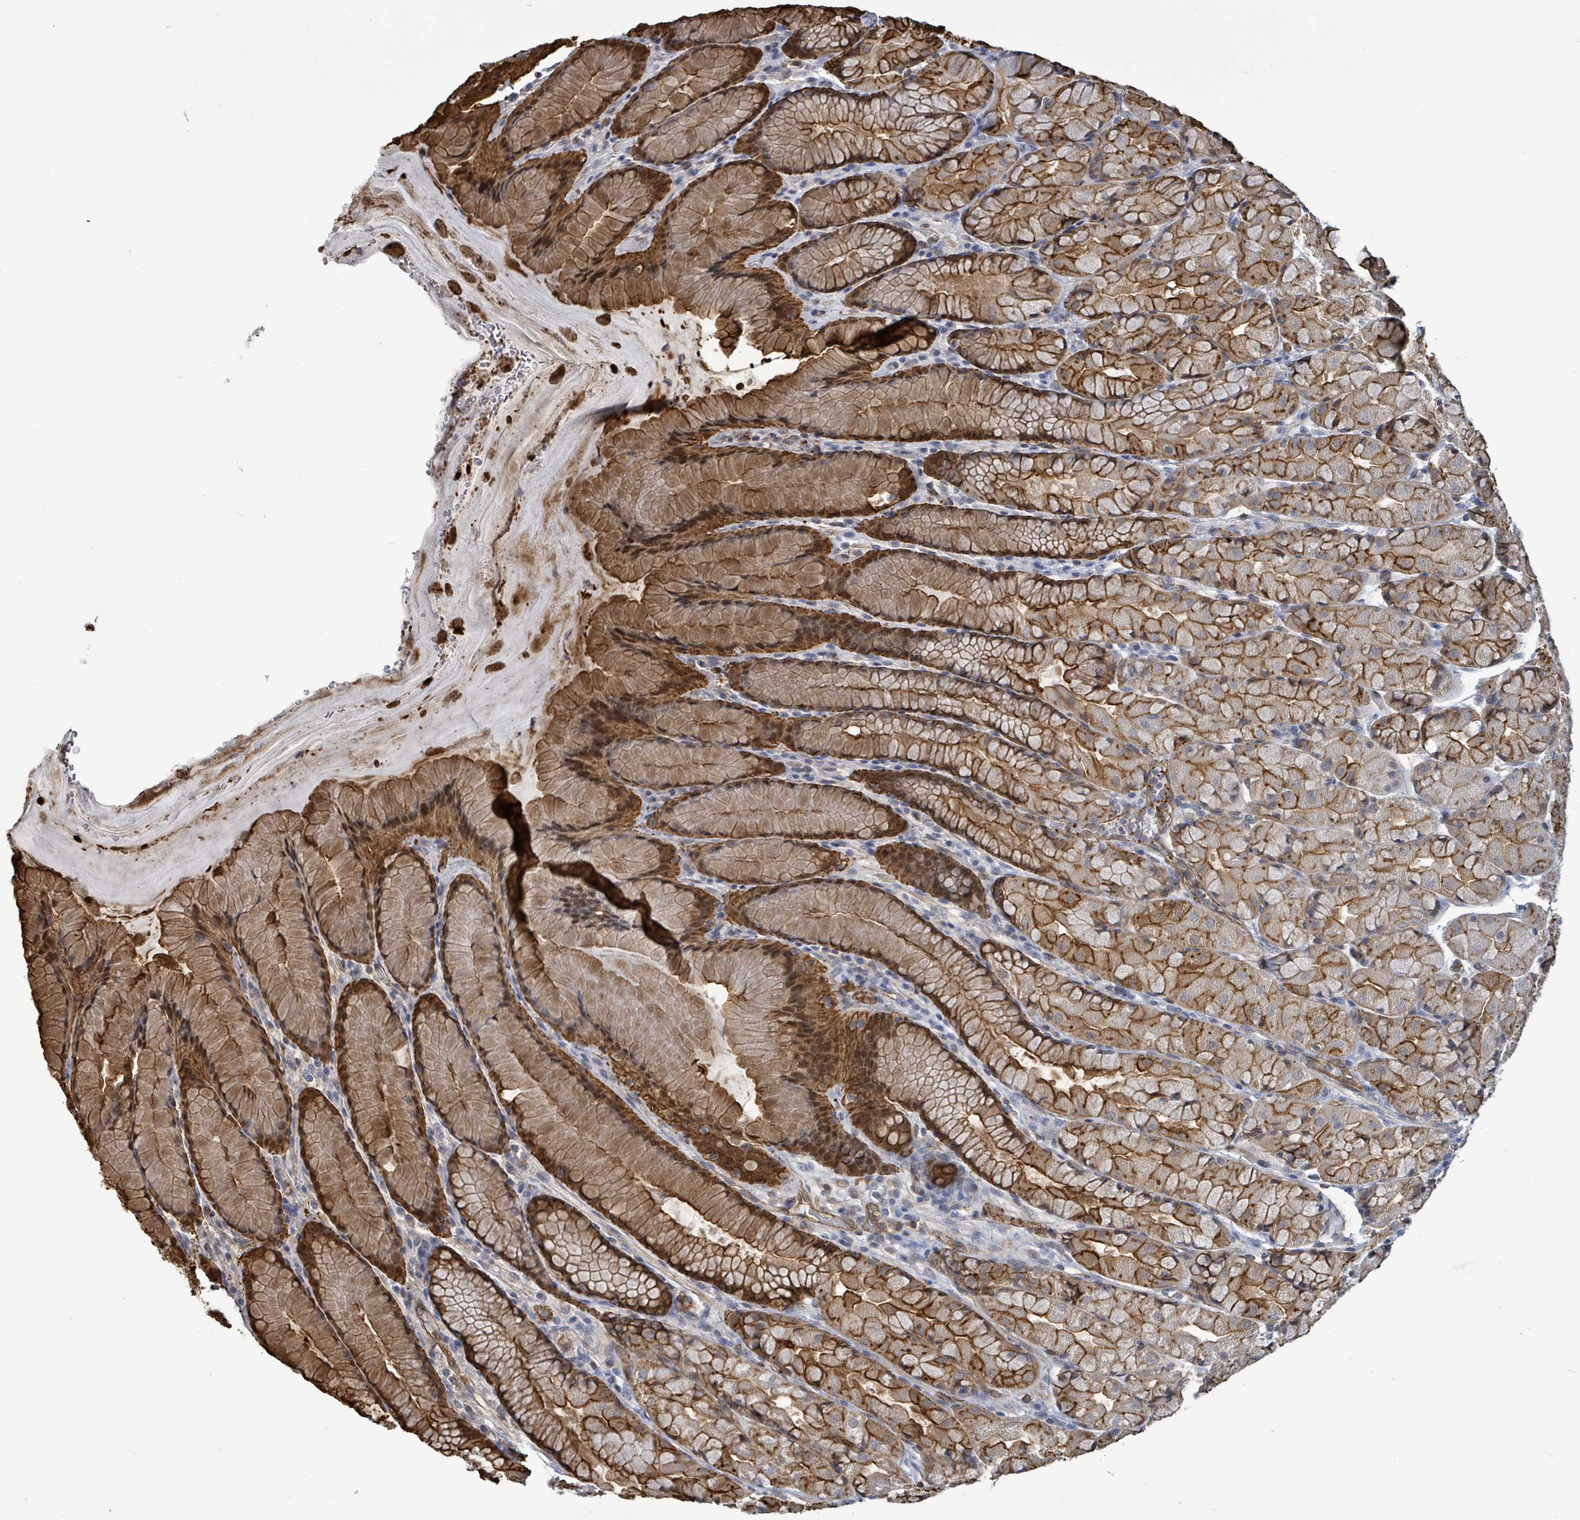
{"staining": {"intensity": "strong", "quantity": ">75%", "location": "cytoplasmic/membranous"}, "tissue": "stomach", "cell_type": "Glandular cells", "image_type": "normal", "snomed": [{"axis": "morphology", "description": "Normal tissue, NOS"}, {"axis": "topography", "description": "Stomach"}], "caption": "An immunohistochemistry micrograph of unremarkable tissue is shown. Protein staining in brown labels strong cytoplasmic/membranous positivity in stomach within glandular cells.", "gene": "PRKRIP1", "patient": {"sex": "male", "age": 57}}